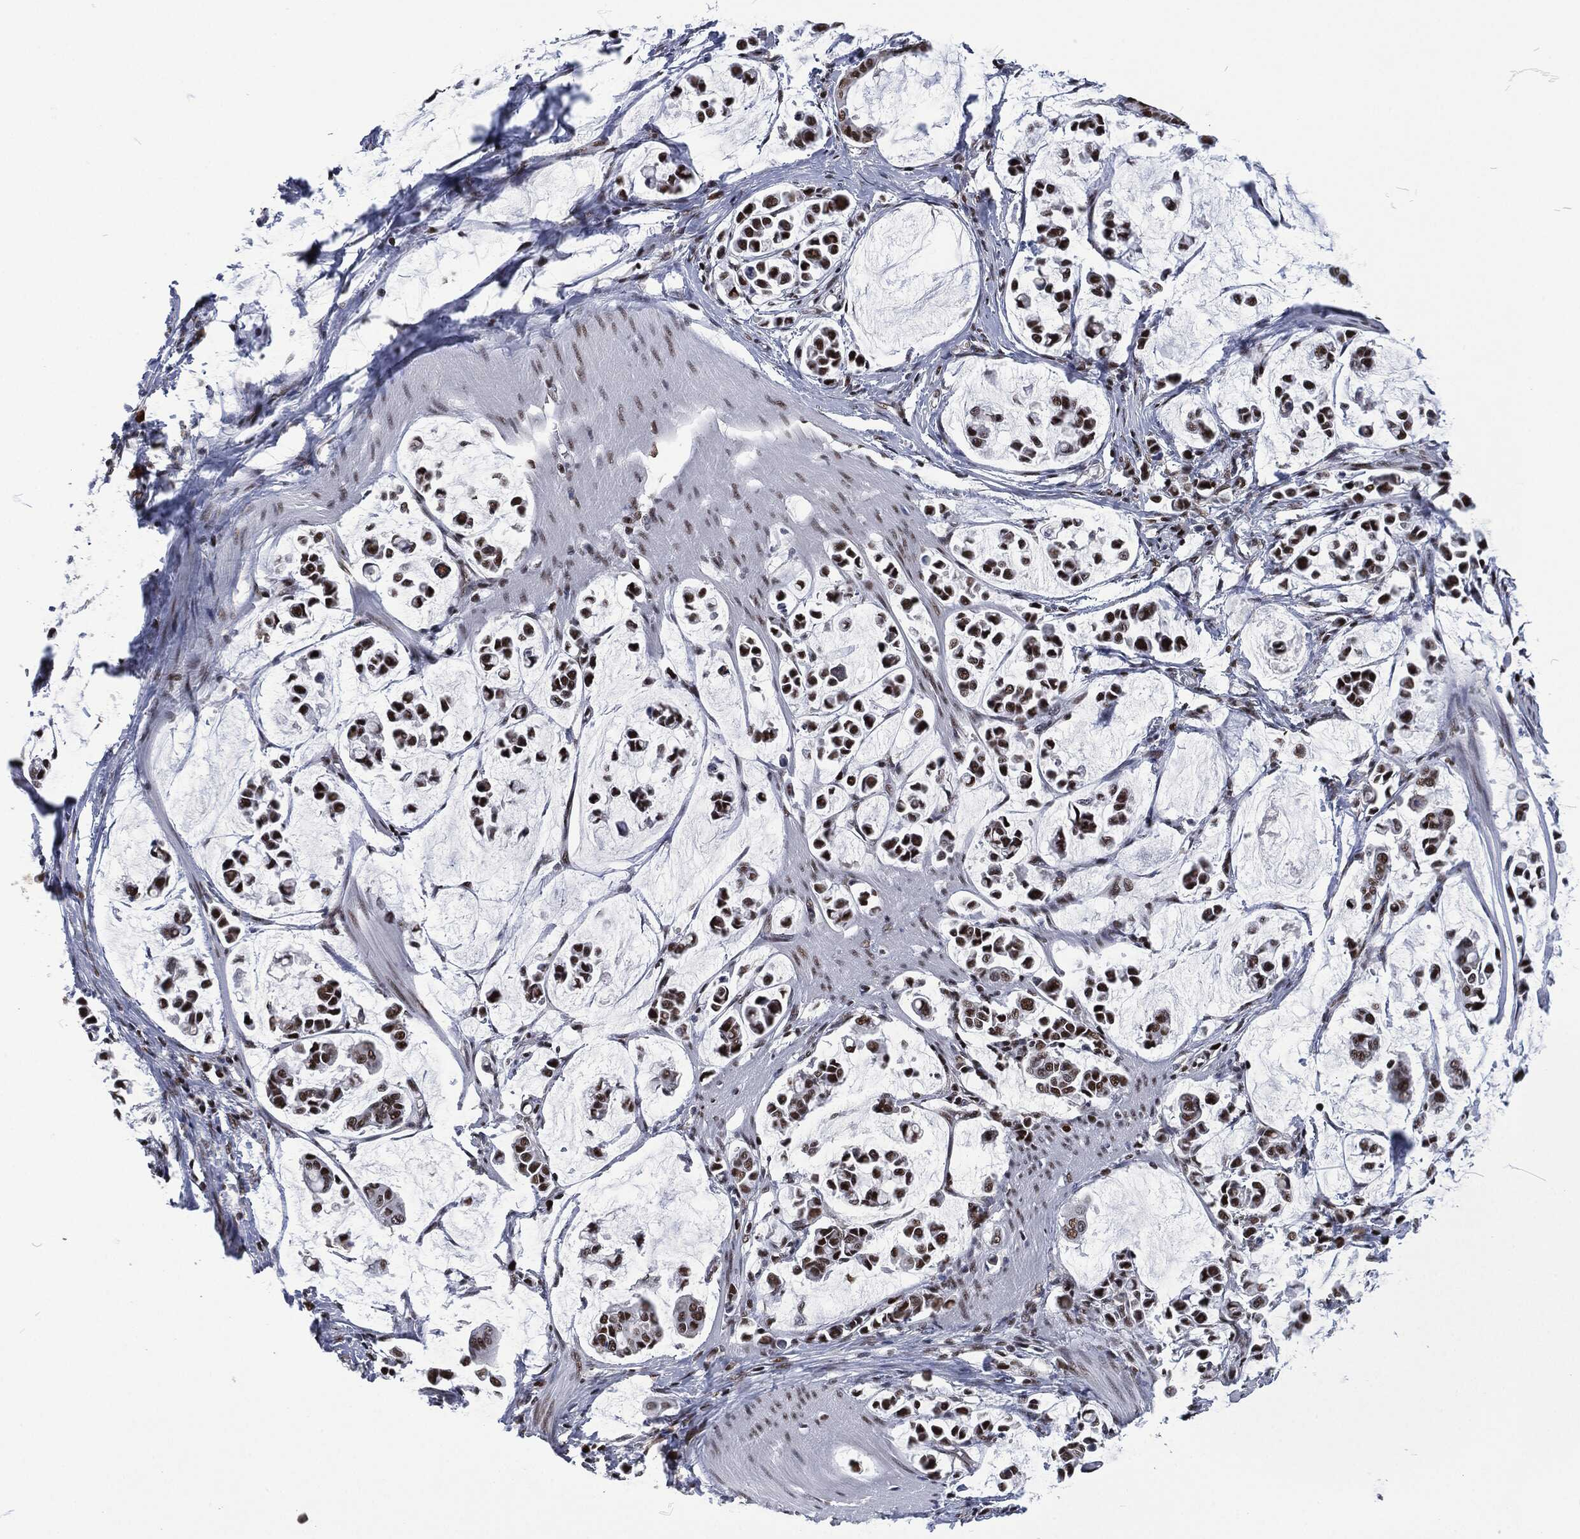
{"staining": {"intensity": "strong", "quantity": ">75%", "location": "nuclear"}, "tissue": "stomach cancer", "cell_type": "Tumor cells", "image_type": "cancer", "snomed": [{"axis": "morphology", "description": "Adenocarcinoma, NOS"}, {"axis": "topography", "description": "Stomach"}], "caption": "IHC histopathology image of neoplastic tissue: human stomach cancer stained using immunohistochemistry (IHC) displays high levels of strong protein expression localized specifically in the nuclear of tumor cells, appearing as a nuclear brown color.", "gene": "DCPS", "patient": {"sex": "male", "age": 82}}